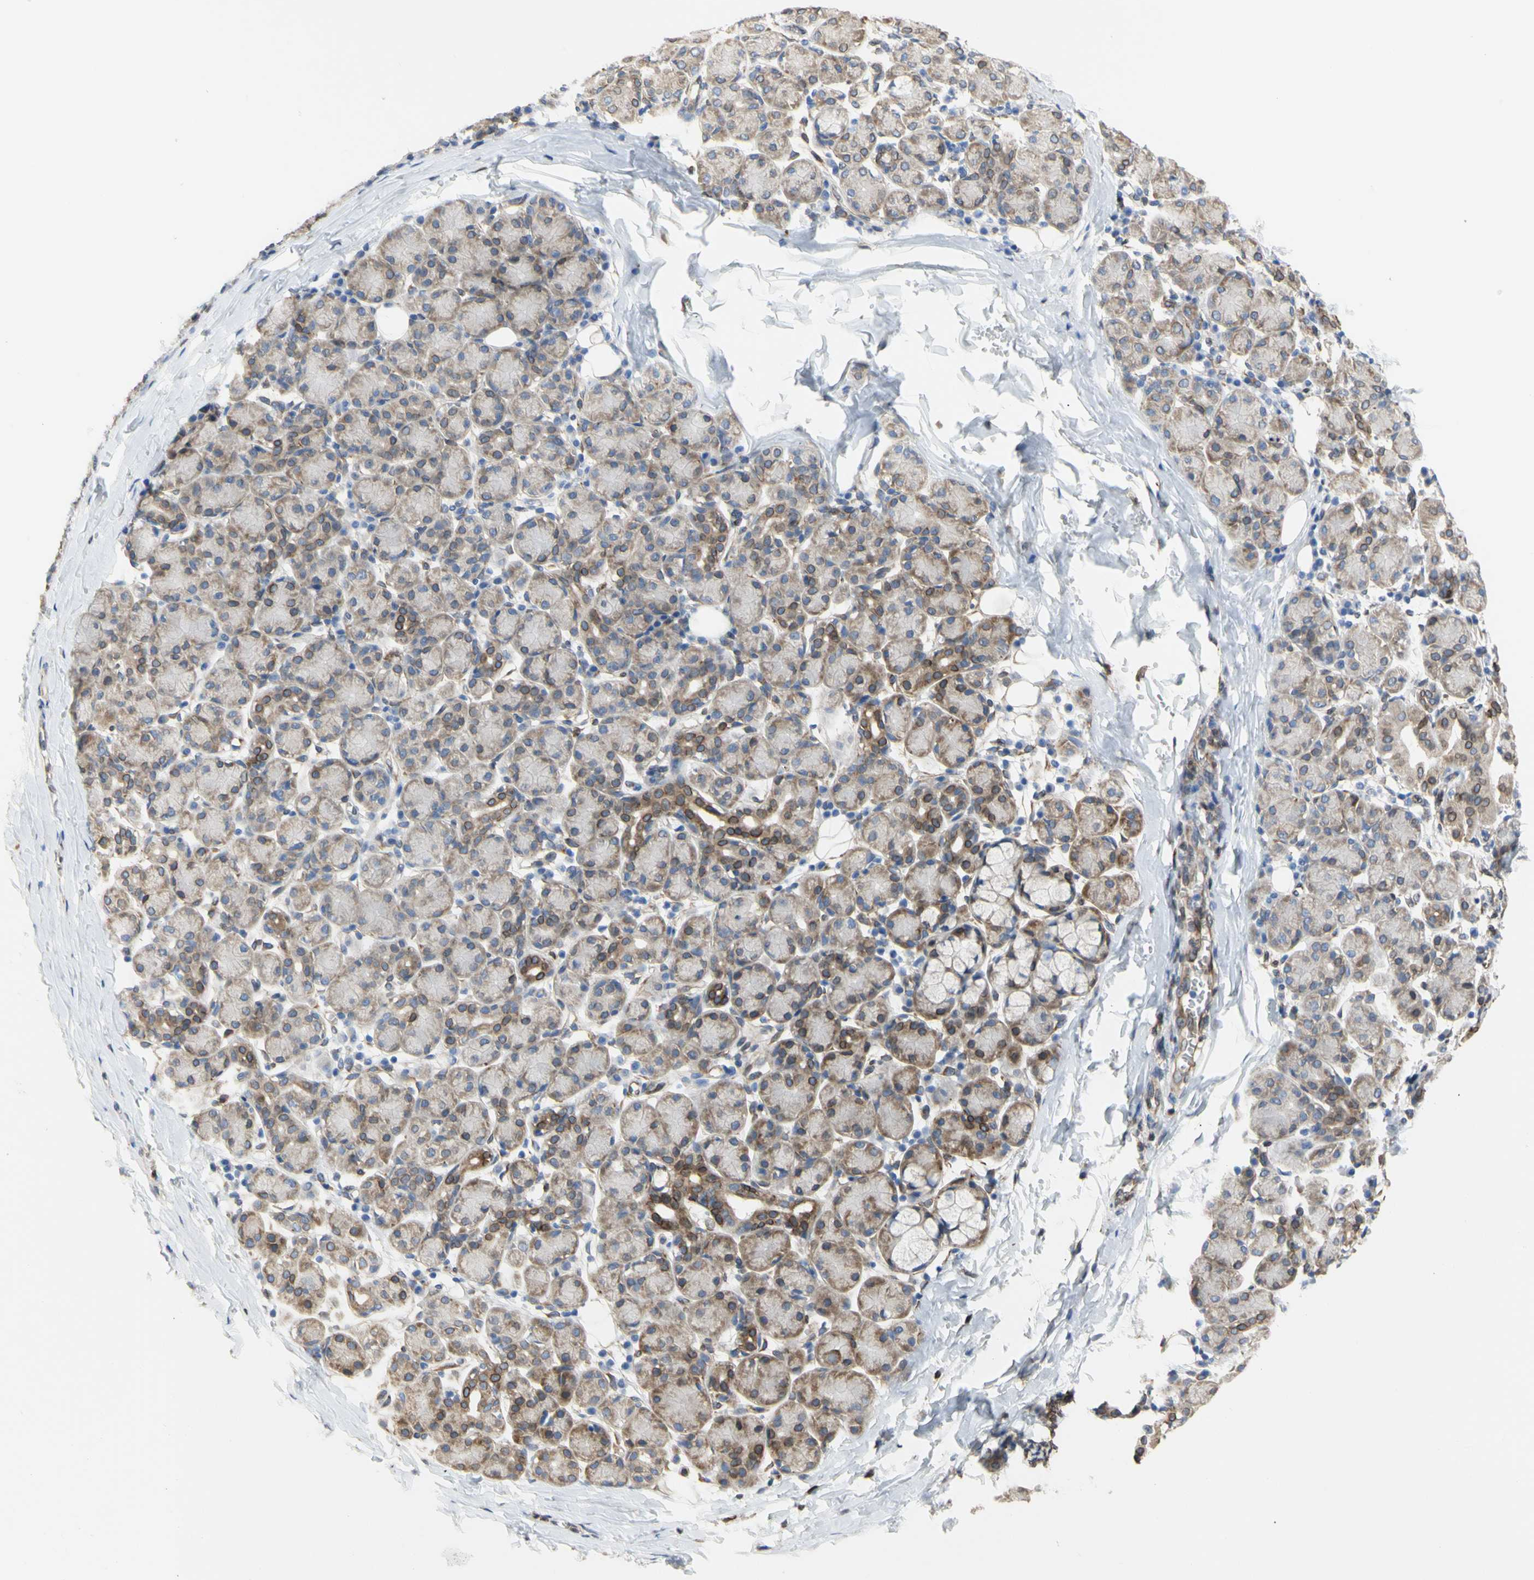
{"staining": {"intensity": "moderate", "quantity": "<25%", "location": "cytoplasmic/membranous,nuclear"}, "tissue": "salivary gland", "cell_type": "Glandular cells", "image_type": "normal", "snomed": [{"axis": "morphology", "description": "Normal tissue, NOS"}, {"axis": "morphology", "description": "Inflammation, NOS"}, {"axis": "topography", "description": "Lymph node"}, {"axis": "topography", "description": "Salivary gland"}], "caption": "This is a photomicrograph of immunohistochemistry staining of normal salivary gland, which shows moderate staining in the cytoplasmic/membranous,nuclear of glandular cells.", "gene": "ERLIN1", "patient": {"sex": "male", "age": 3}}